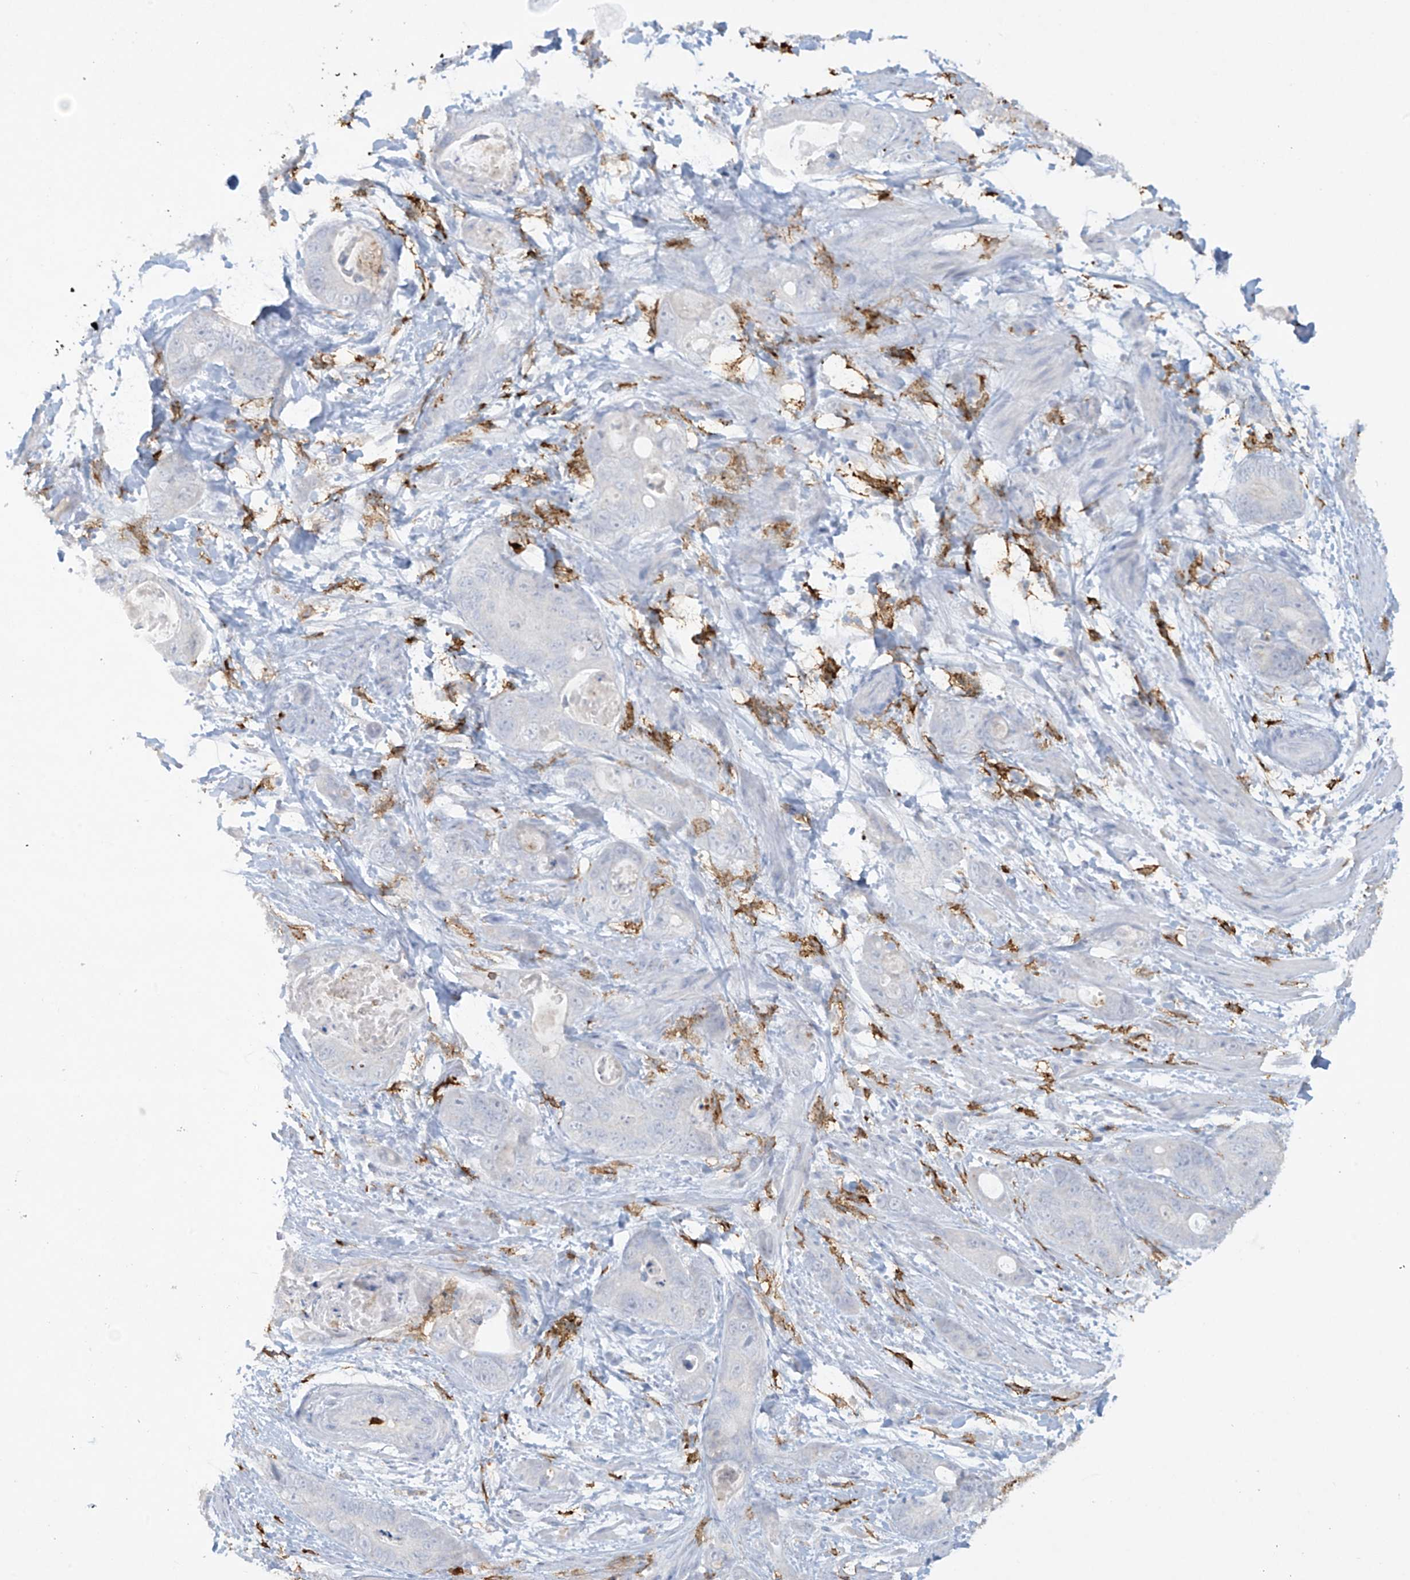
{"staining": {"intensity": "negative", "quantity": "none", "location": "none"}, "tissue": "stomach cancer", "cell_type": "Tumor cells", "image_type": "cancer", "snomed": [{"axis": "morphology", "description": "Adenocarcinoma, NOS"}, {"axis": "topography", "description": "Stomach"}], "caption": "There is no significant staining in tumor cells of adenocarcinoma (stomach).", "gene": "FCGR3A", "patient": {"sex": "female", "age": 89}}